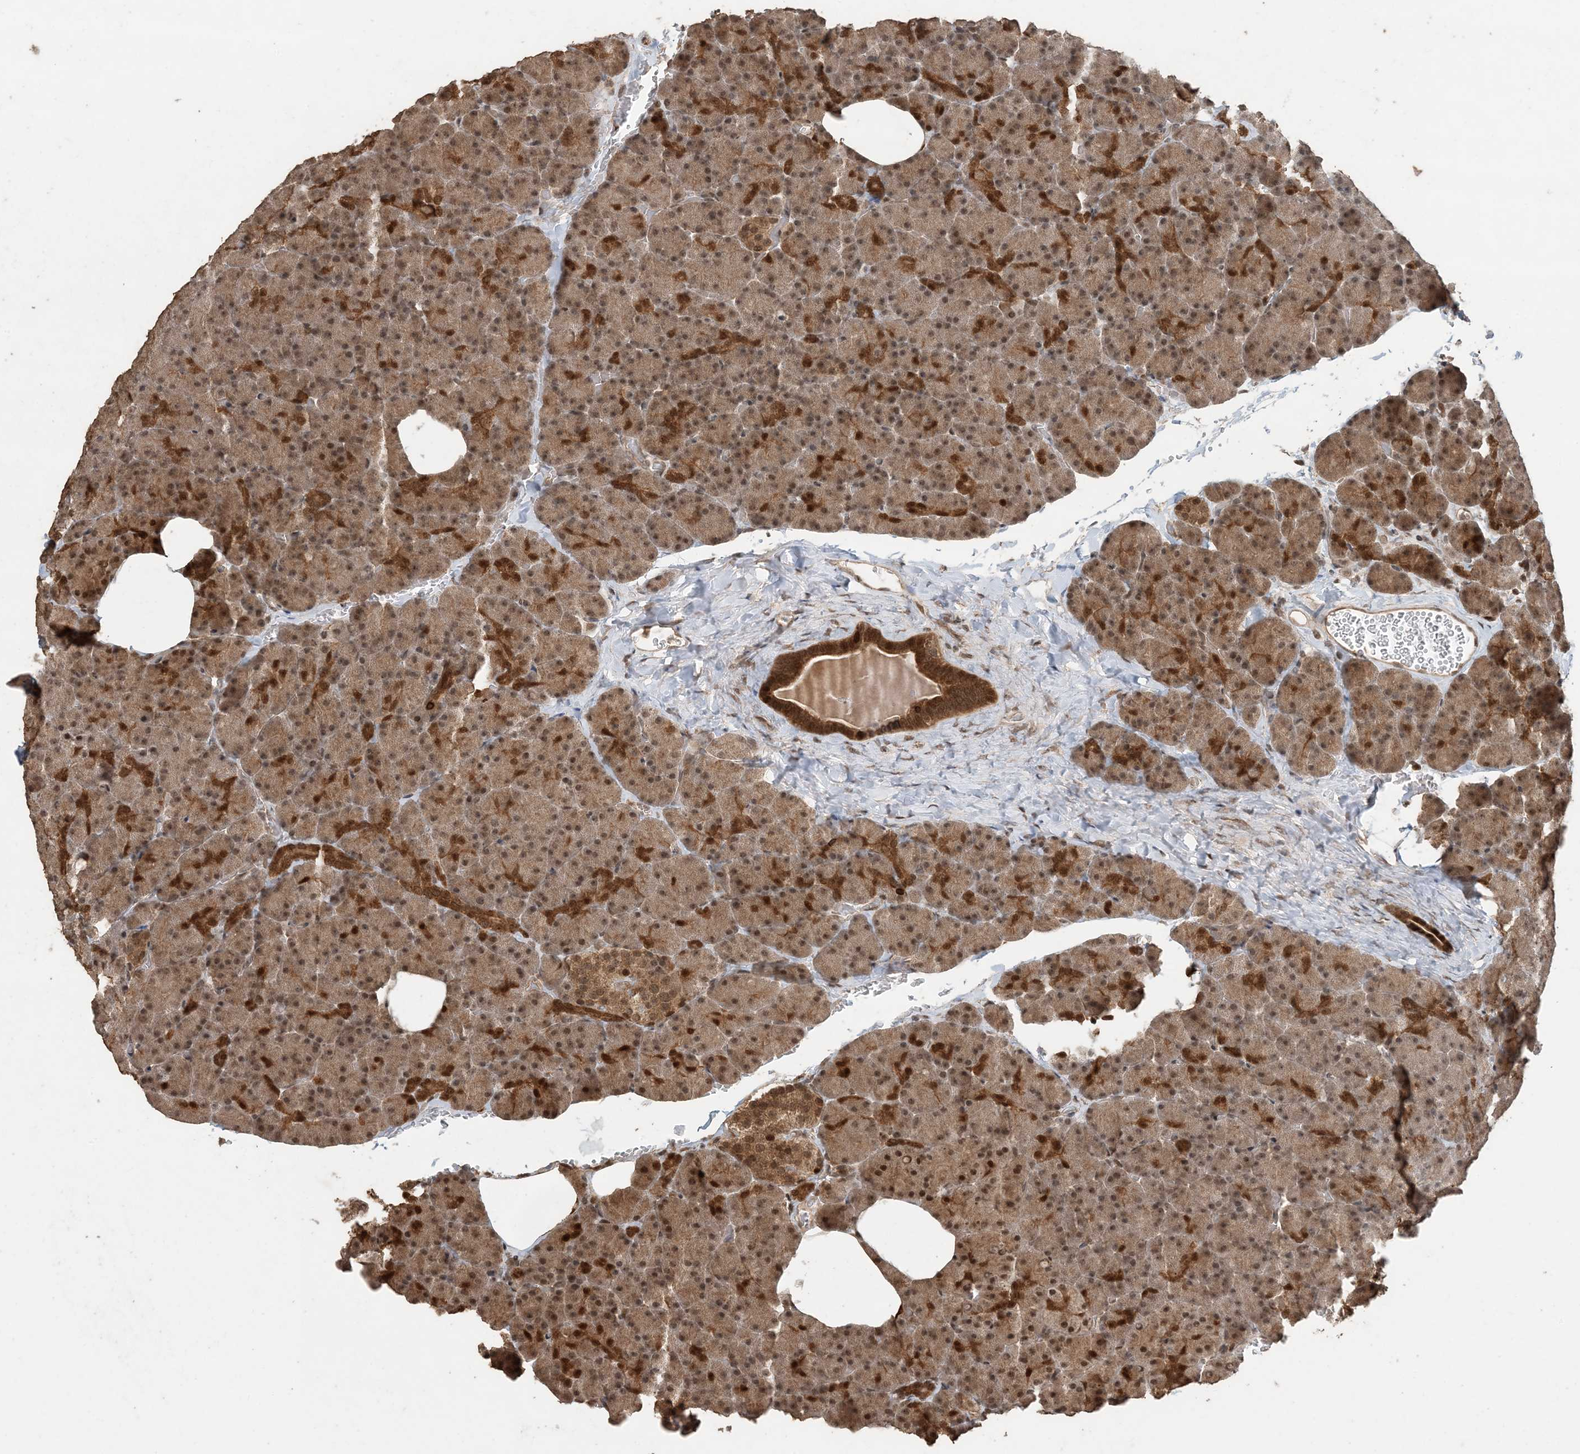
{"staining": {"intensity": "strong", "quantity": ">75%", "location": "cytoplasmic/membranous,nuclear"}, "tissue": "pancreas", "cell_type": "Exocrine glandular cells", "image_type": "normal", "snomed": [{"axis": "morphology", "description": "Normal tissue, NOS"}, {"axis": "morphology", "description": "Carcinoid, malignant, NOS"}, {"axis": "topography", "description": "Pancreas"}], "caption": "Exocrine glandular cells show strong cytoplasmic/membranous,nuclear staining in about >75% of cells in normal pancreas.", "gene": "ATP13A2", "patient": {"sex": "female", "age": 35}}